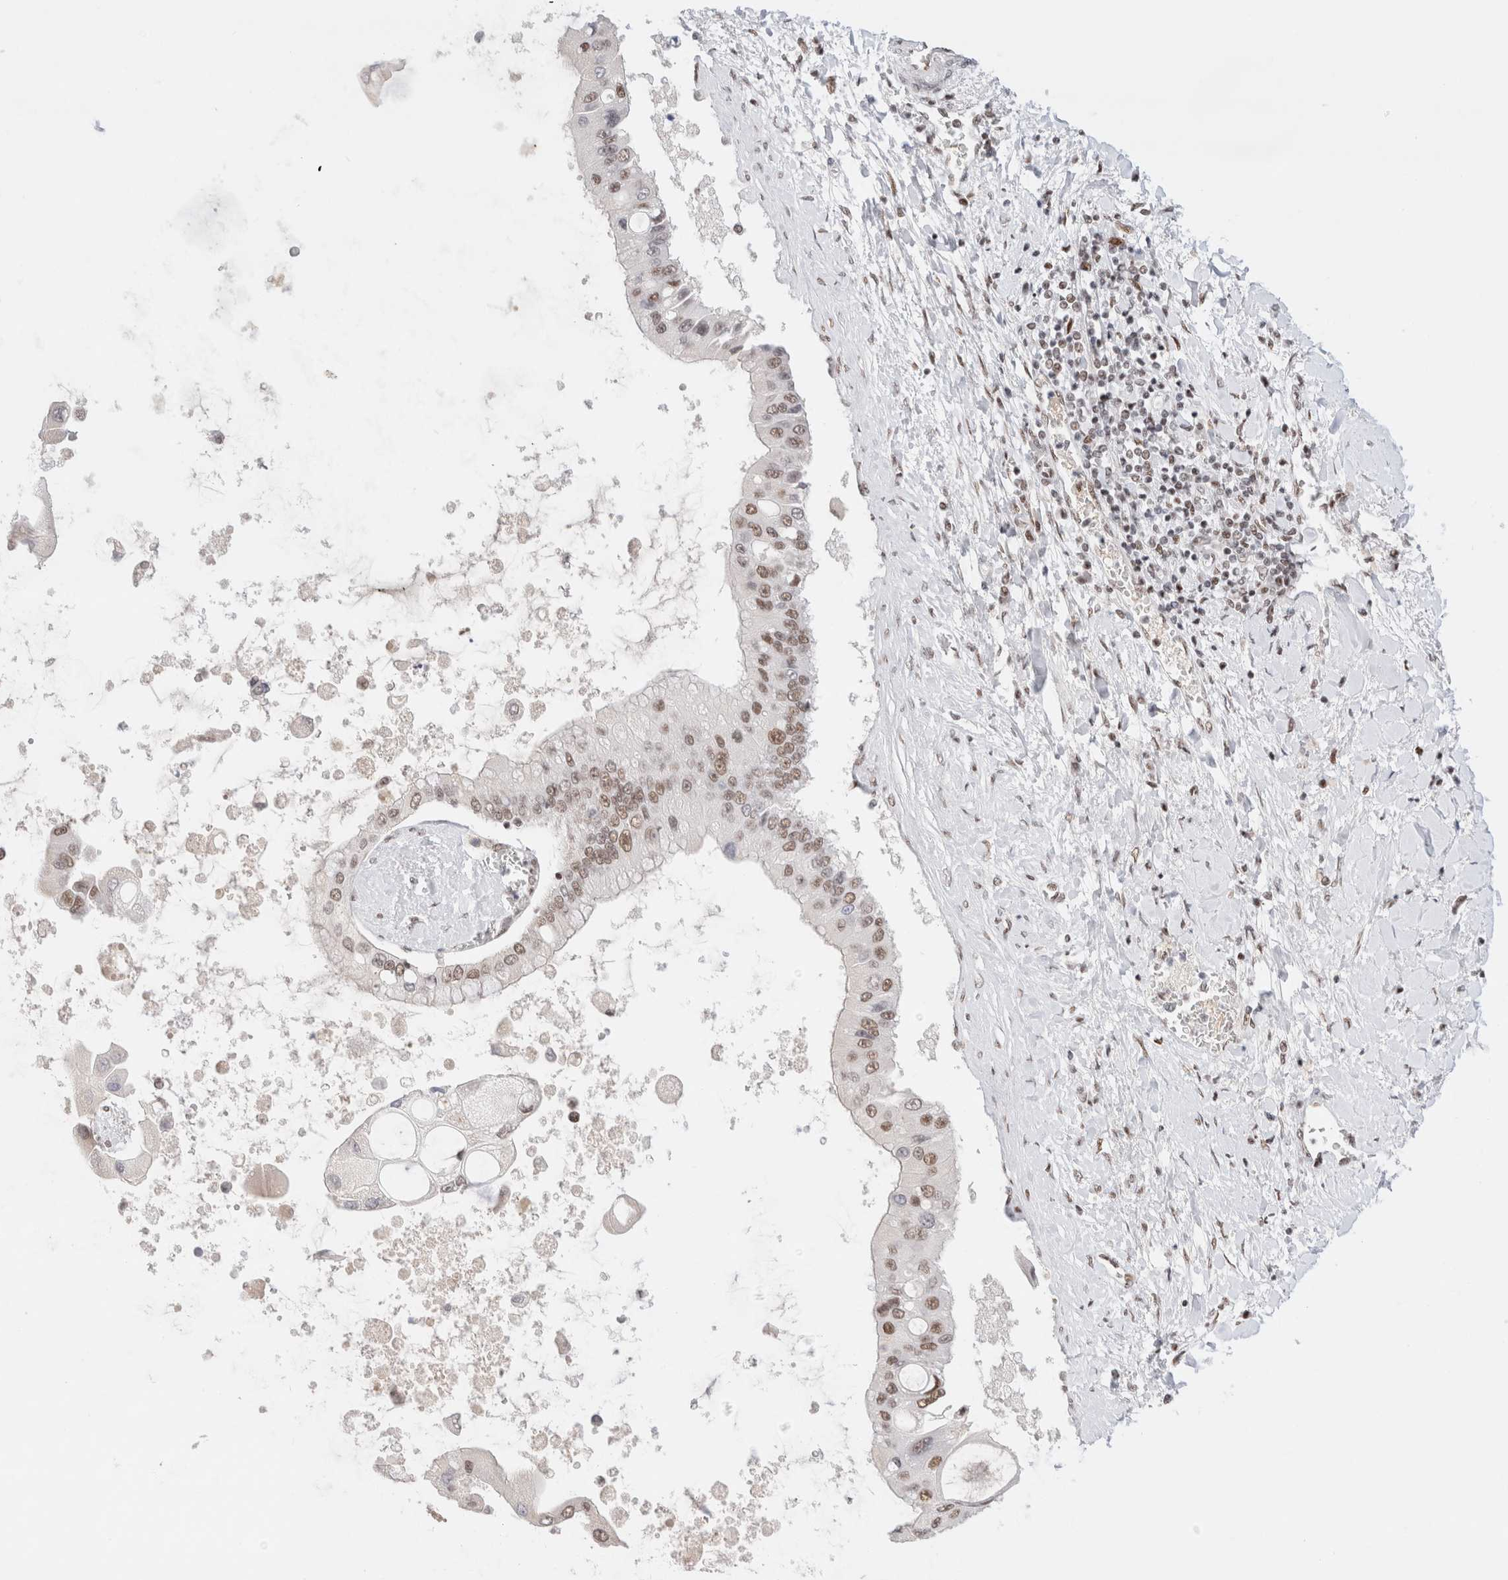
{"staining": {"intensity": "weak", "quantity": ">75%", "location": "nuclear"}, "tissue": "liver cancer", "cell_type": "Tumor cells", "image_type": "cancer", "snomed": [{"axis": "morphology", "description": "Cholangiocarcinoma"}, {"axis": "topography", "description": "Liver"}], "caption": "Immunohistochemistry (IHC) micrograph of human liver cancer stained for a protein (brown), which demonstrates low levels of weak nuclear positivity in approximately >75% of tumor cells.", "gene": "ZNF282", "patient": {"sex": "male", "age": 50}}